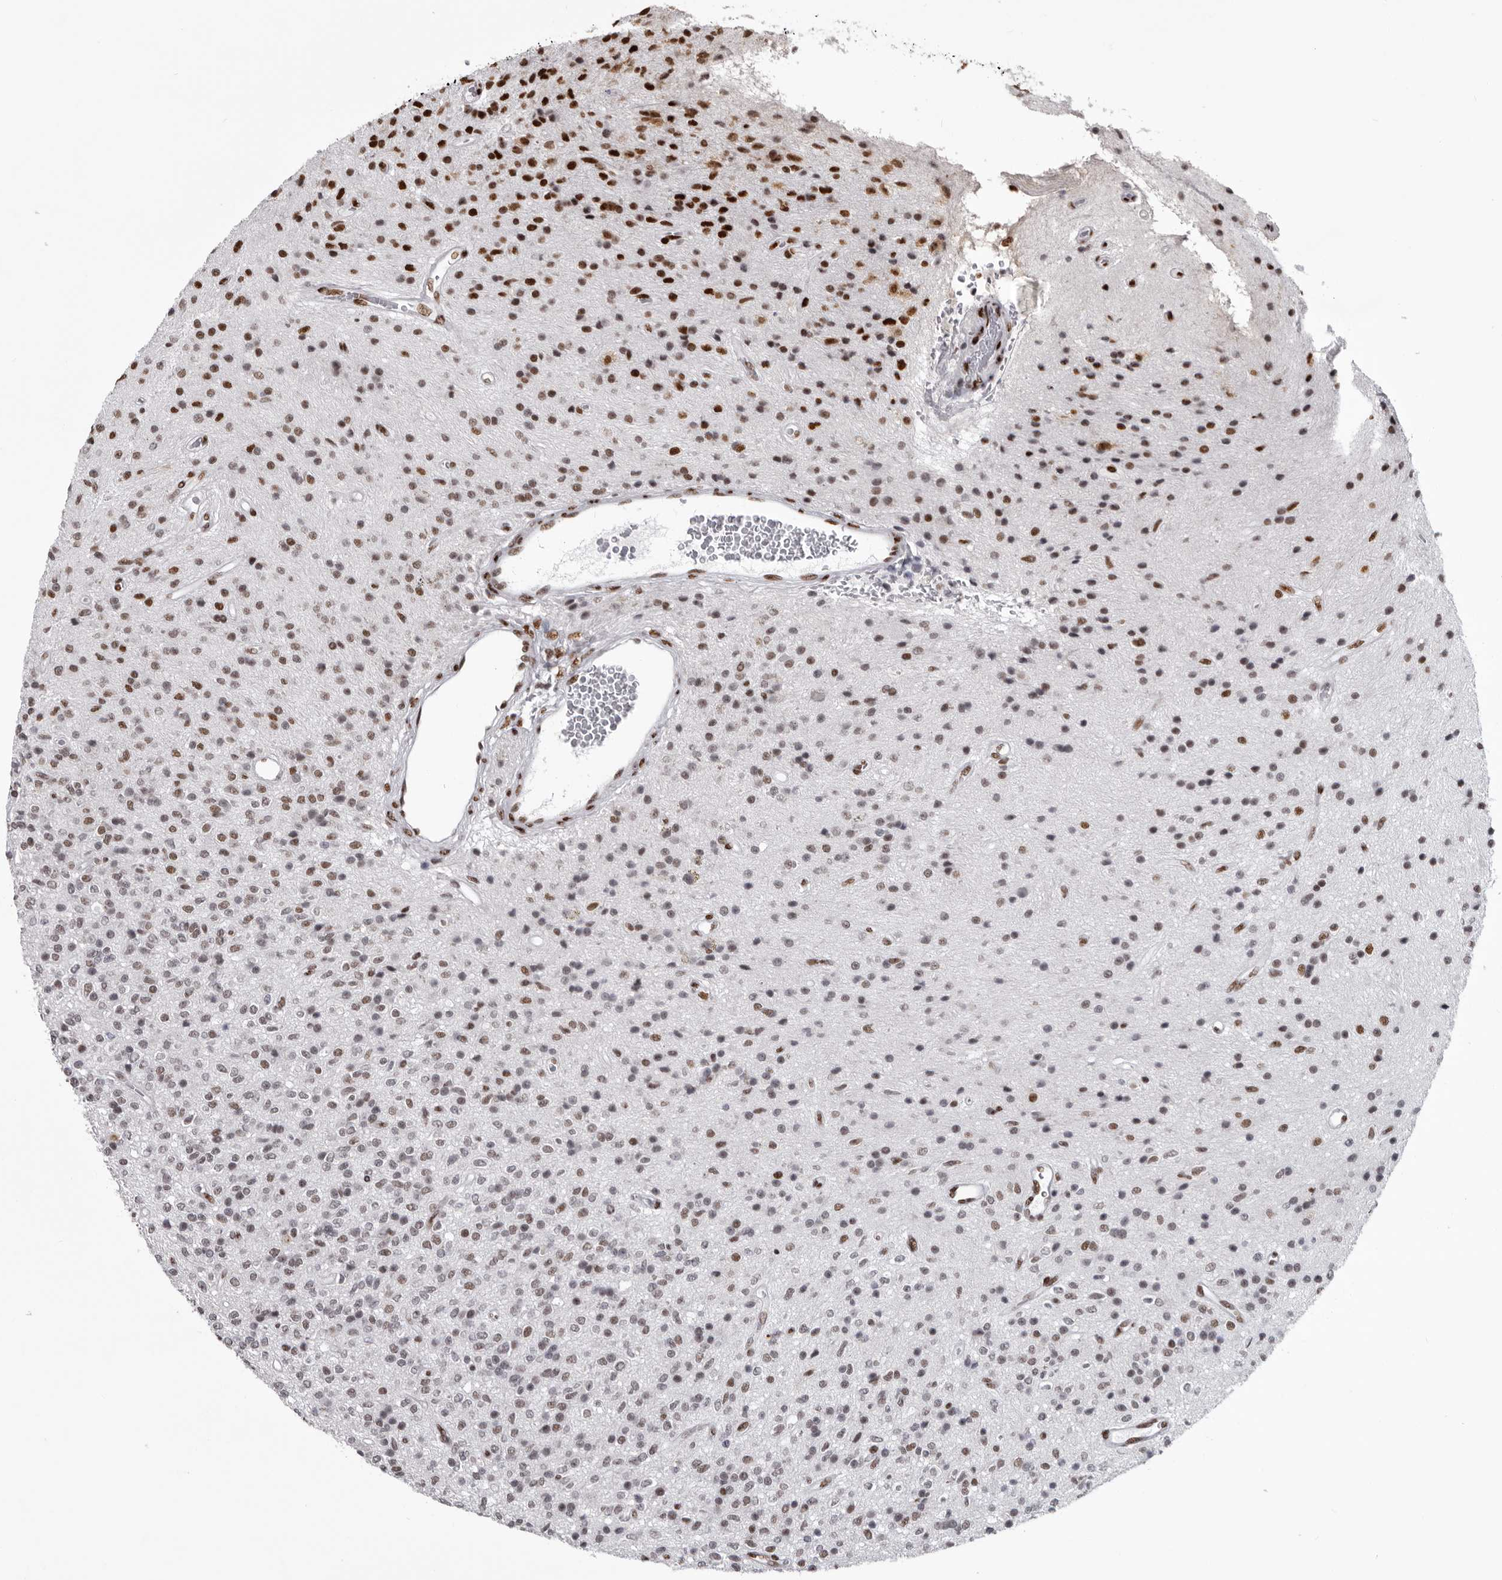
{"staining": {"intensity": "strong", "quantity": "<25%", "location": "nuclear"}, "tissue": "glioma", "cell_type": "Tumor cells", "image_type": "cancer", "snomed": [{"axis": "morphology", "description": "Glioma, malignant, High grade"}, {"axis": "topography", "description": "Brain"}], "caption": "Brown immunohistochemical staining in malignant glioma (high-grade) demonstrates strong nuclear expression in approximately <25% of tumor cells.", "gene": "NUMA1", "patient": {"sex": "male", "age": 34}}